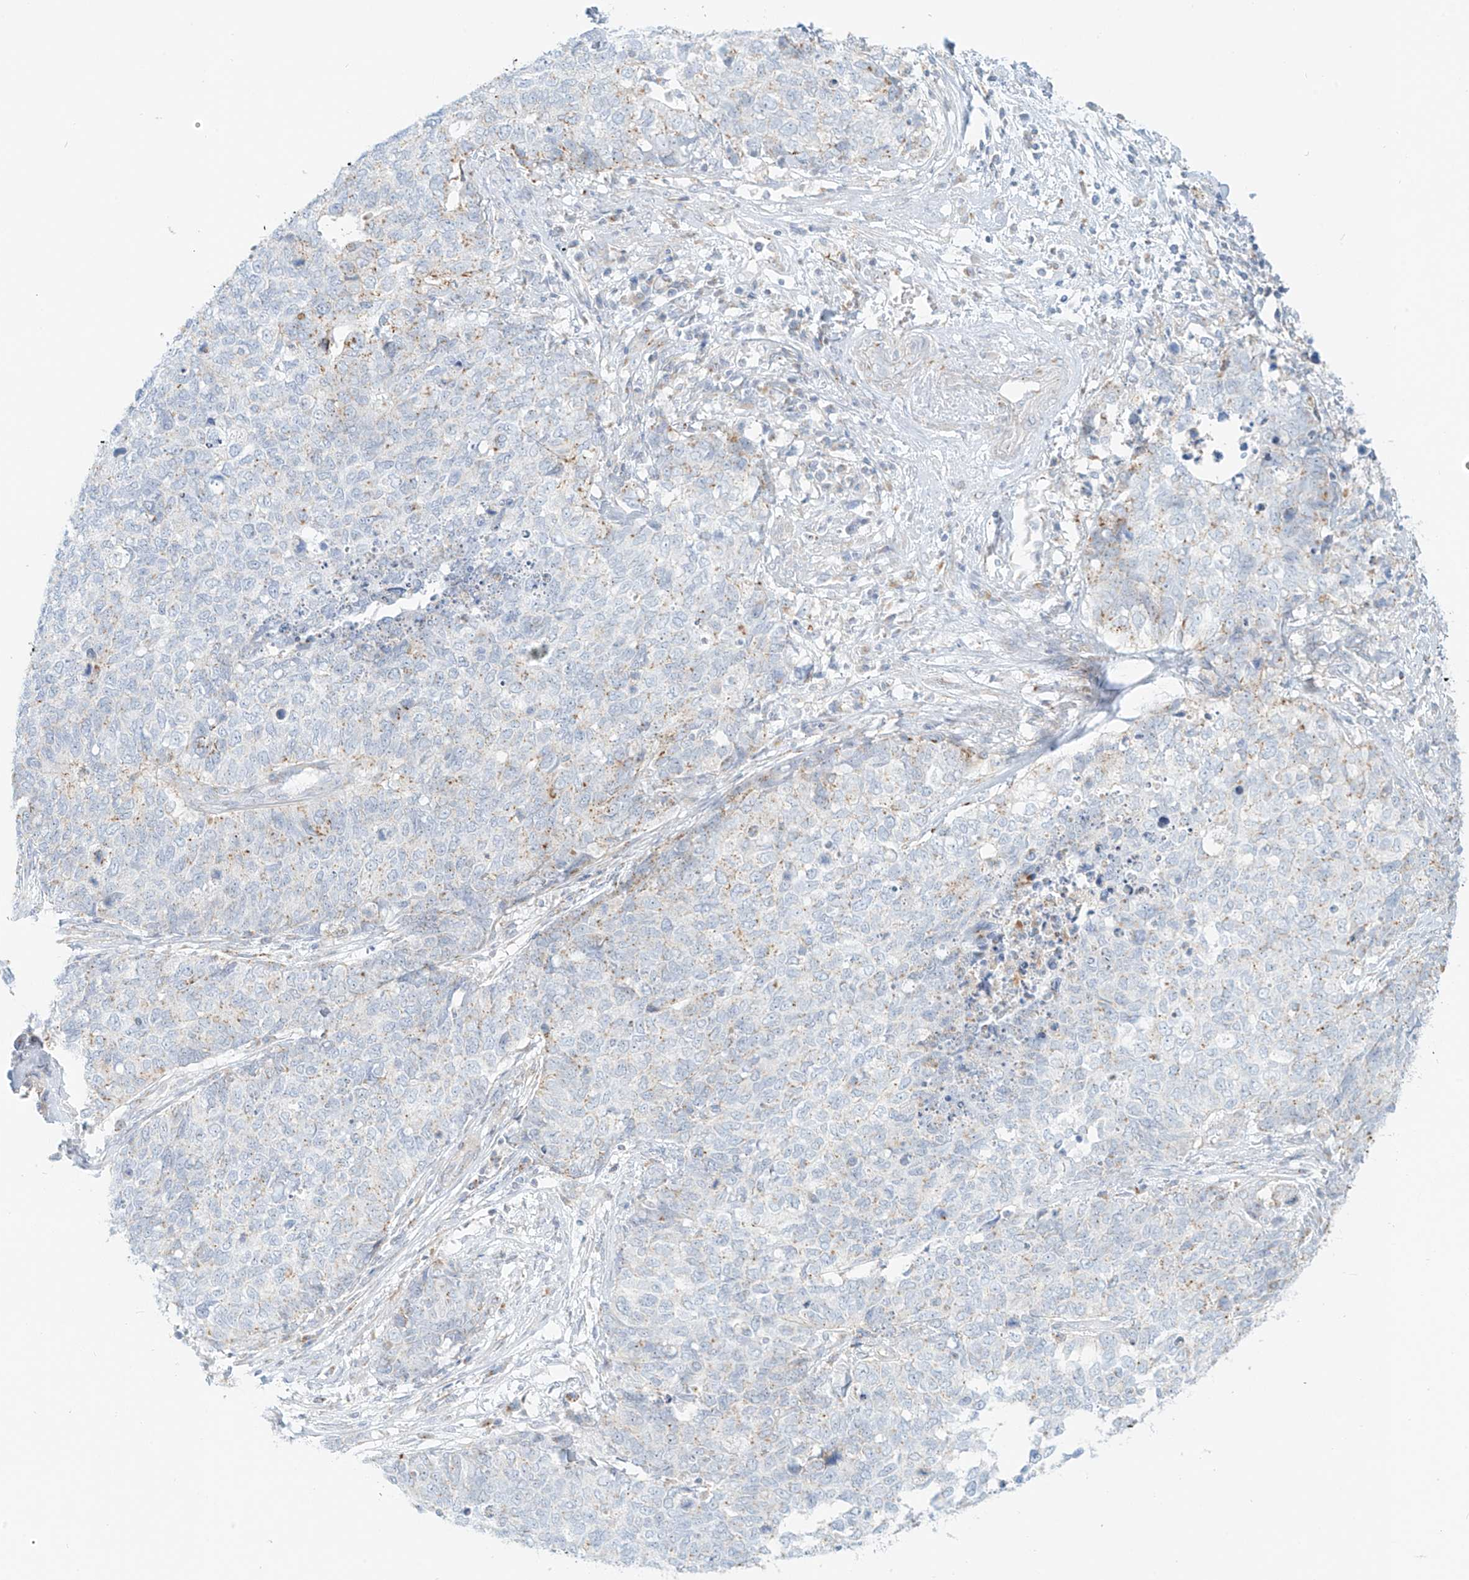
{"staining": {"intensity": "moderate", "quantity": "<25%", "location": "cytoplasmic/membranous"}, "tissue": "cervical cancer", "cell_type": "Tumor cells", "image_type": "cancer", "snomed": [{"axis": "morphology", "description": "Squamous cell carcinoma, NOS"}, {"axis": "topography", "description": "Cervix"}], "caption": "Cervical cancer tissue reveals moderate cytoplasmic/membranous staining in about <25% of tumor cells, visualized by immunohistochemistry.", "gene": "SLC35F6", "patient": {"sex": "female", "age": 63}}